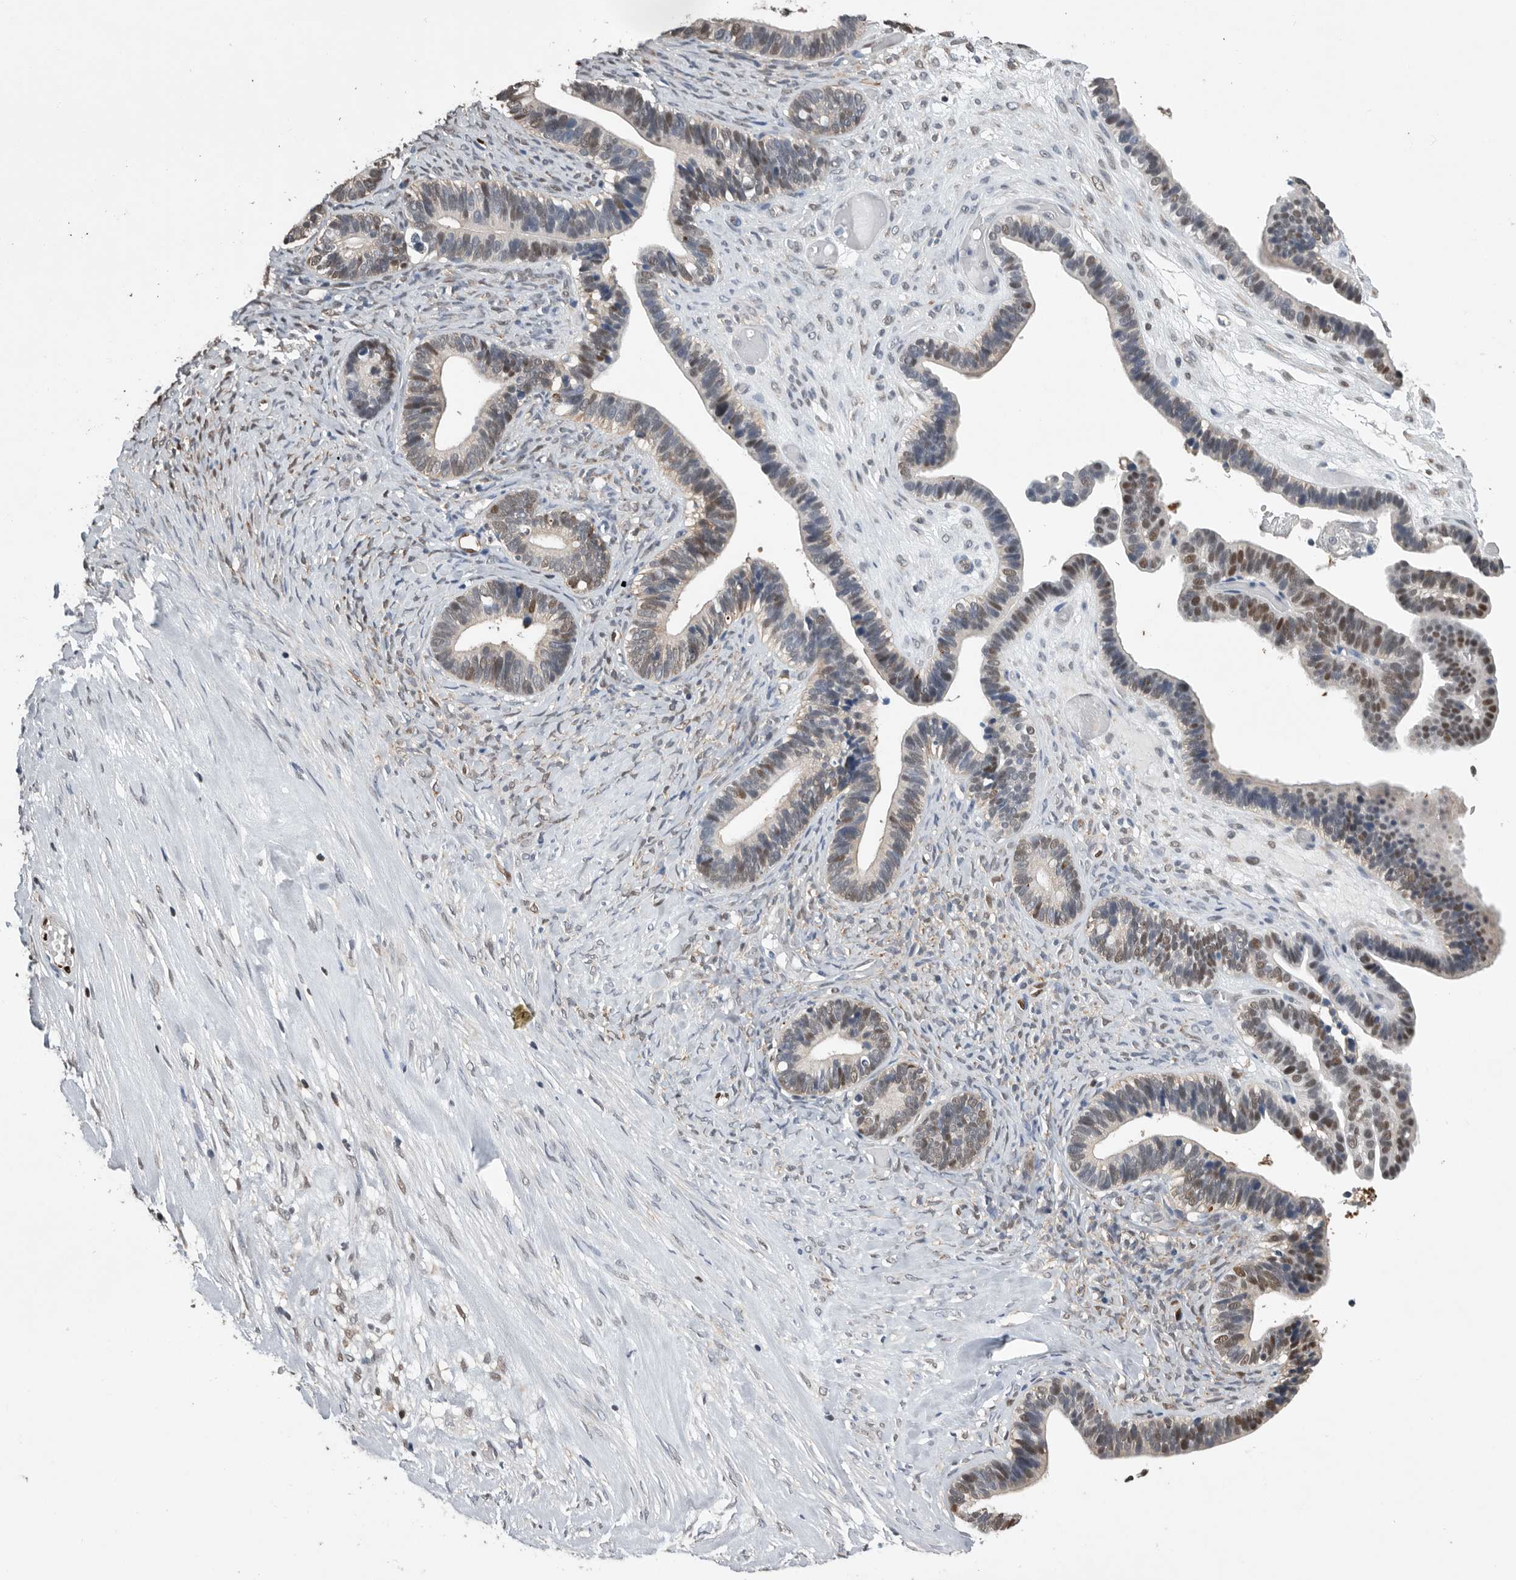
{"staining": {"intensity": "moderate", "quantity": "25%-75%", "location": "nuclear"}, "tissue": "ovarian cancer", "cell_type": "Tumor cells", "image_type": "cancer", "snomed": [{"axis": "morphology", "description": "Cystadenocarcinoma, serous, NOS"}, {"axis": "topography", "description": "Ovary"}], "caption": "IHC of ovarian serous cystadenocarcinoma exhibits medium levels of moderate nuclear staining in approximately 25%-75% of tumor cells. Nuclei are stained in blue.", "gene": "PDCD4", "patient": {"sex": "female", "age": 56}}